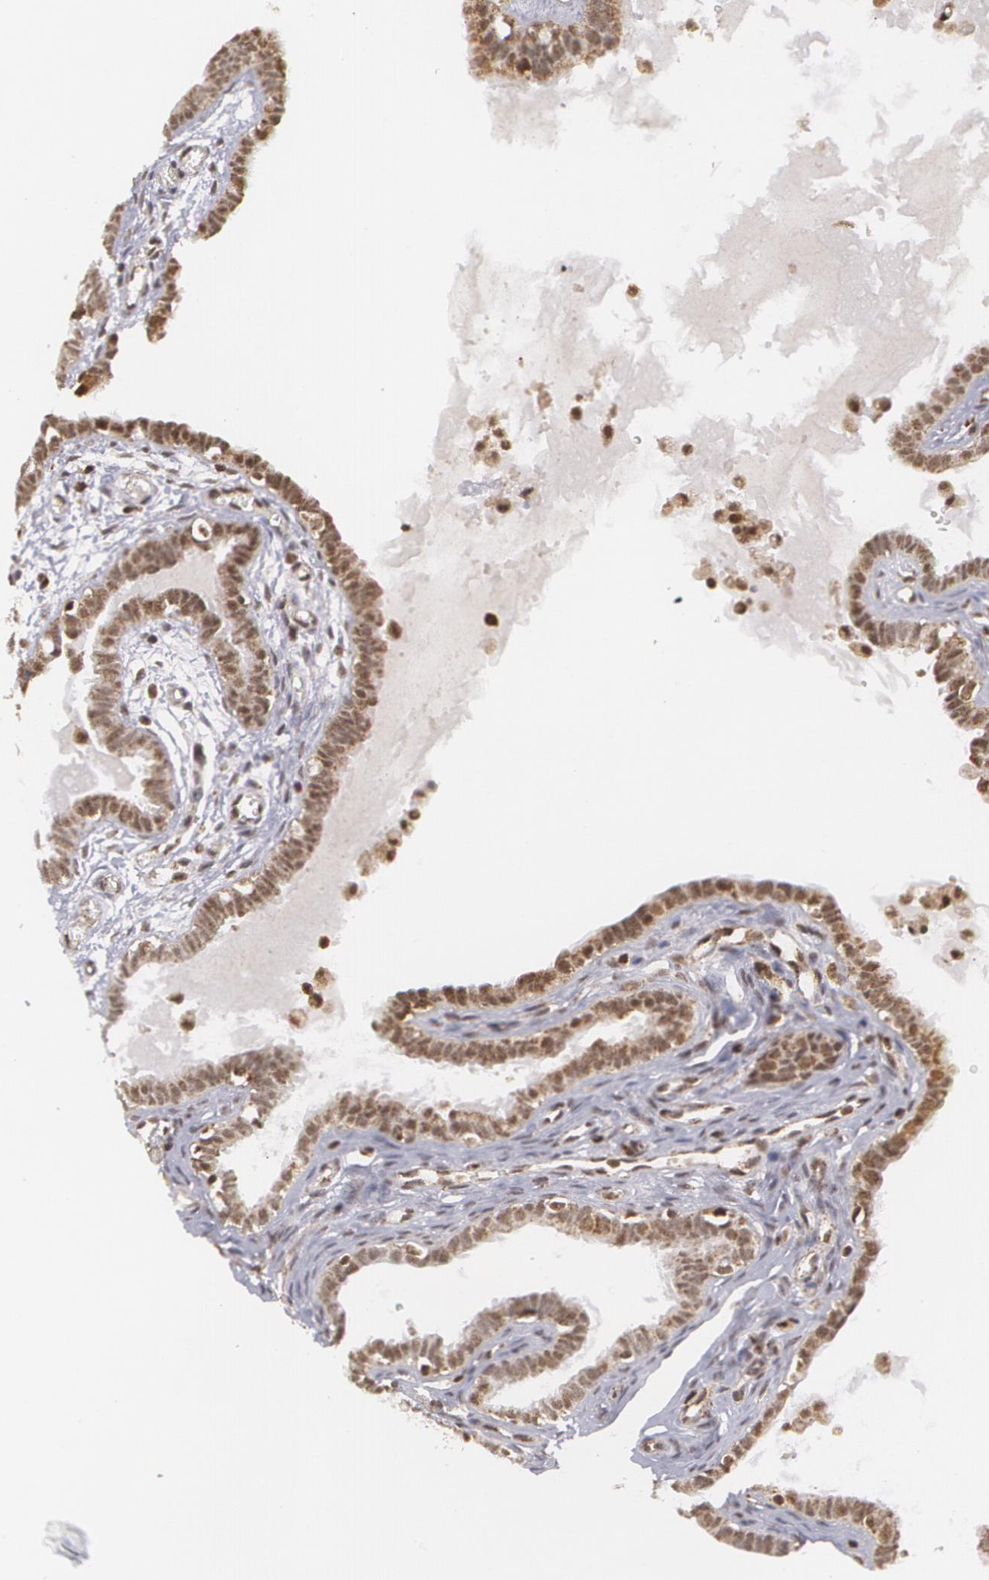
{"staining": {"intensity": "weak", "quantity": ">75%", "location": "nuclear"}, "tissue": "fallopian tube", "cell_type": "Glandular cells", "image_type": "normal", "snomed": [{"axis": "morphology", "description": "Normal tissue, NOS"}, {"axis": "topography", "description": "Fallopian tube"}], "caption": "Fallopian tube stained with DAB immunohistochemistry (IHC) shows low levels of weak nuclear positivity in approximately >75% of glandular cells. Immunohistochemistry stains the protein of interest in brown and the nuclei are stained blue.", "gene": "MXD1", "patient": {"sex": "female", "age": 67}}